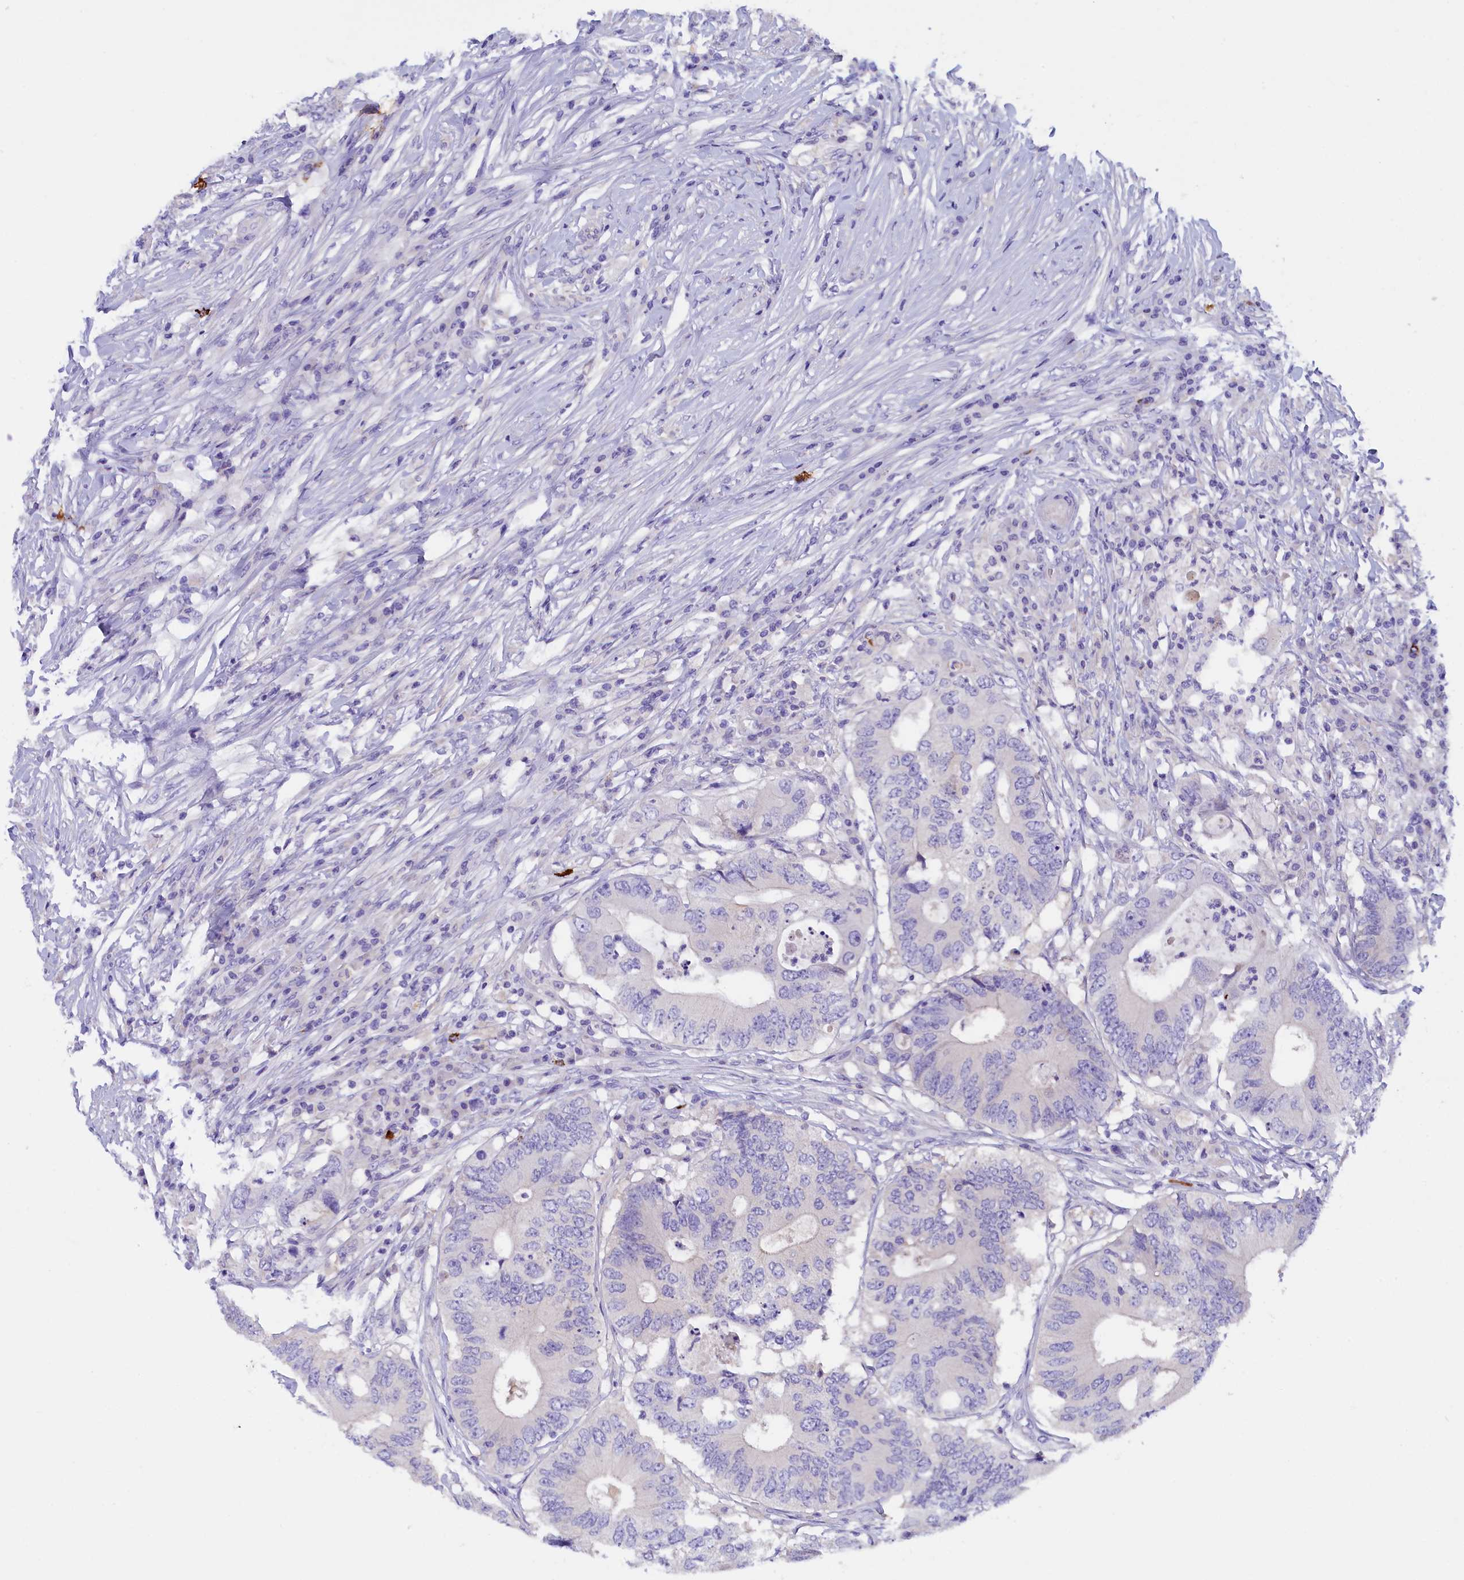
{"staining": {"intensity": "negative", "quantity": "none", "location": "none"}, "tissue": "colorectal cancer", "cell_type": "Tumor cells", "image_type": "cancer", "snomed": [{"axis": "morphology", "description": "Adenocarcinoma, NOS"}, {"axis": "topography", "description": "Colon"}], "caption": "Protein analysis of colorectal adenocarcinoma demonstrates no significant staining in tumor cells. Nuclei are stained in blue.", "gene": "RTTN", "patient": {"sex": "male", "age": 71}}